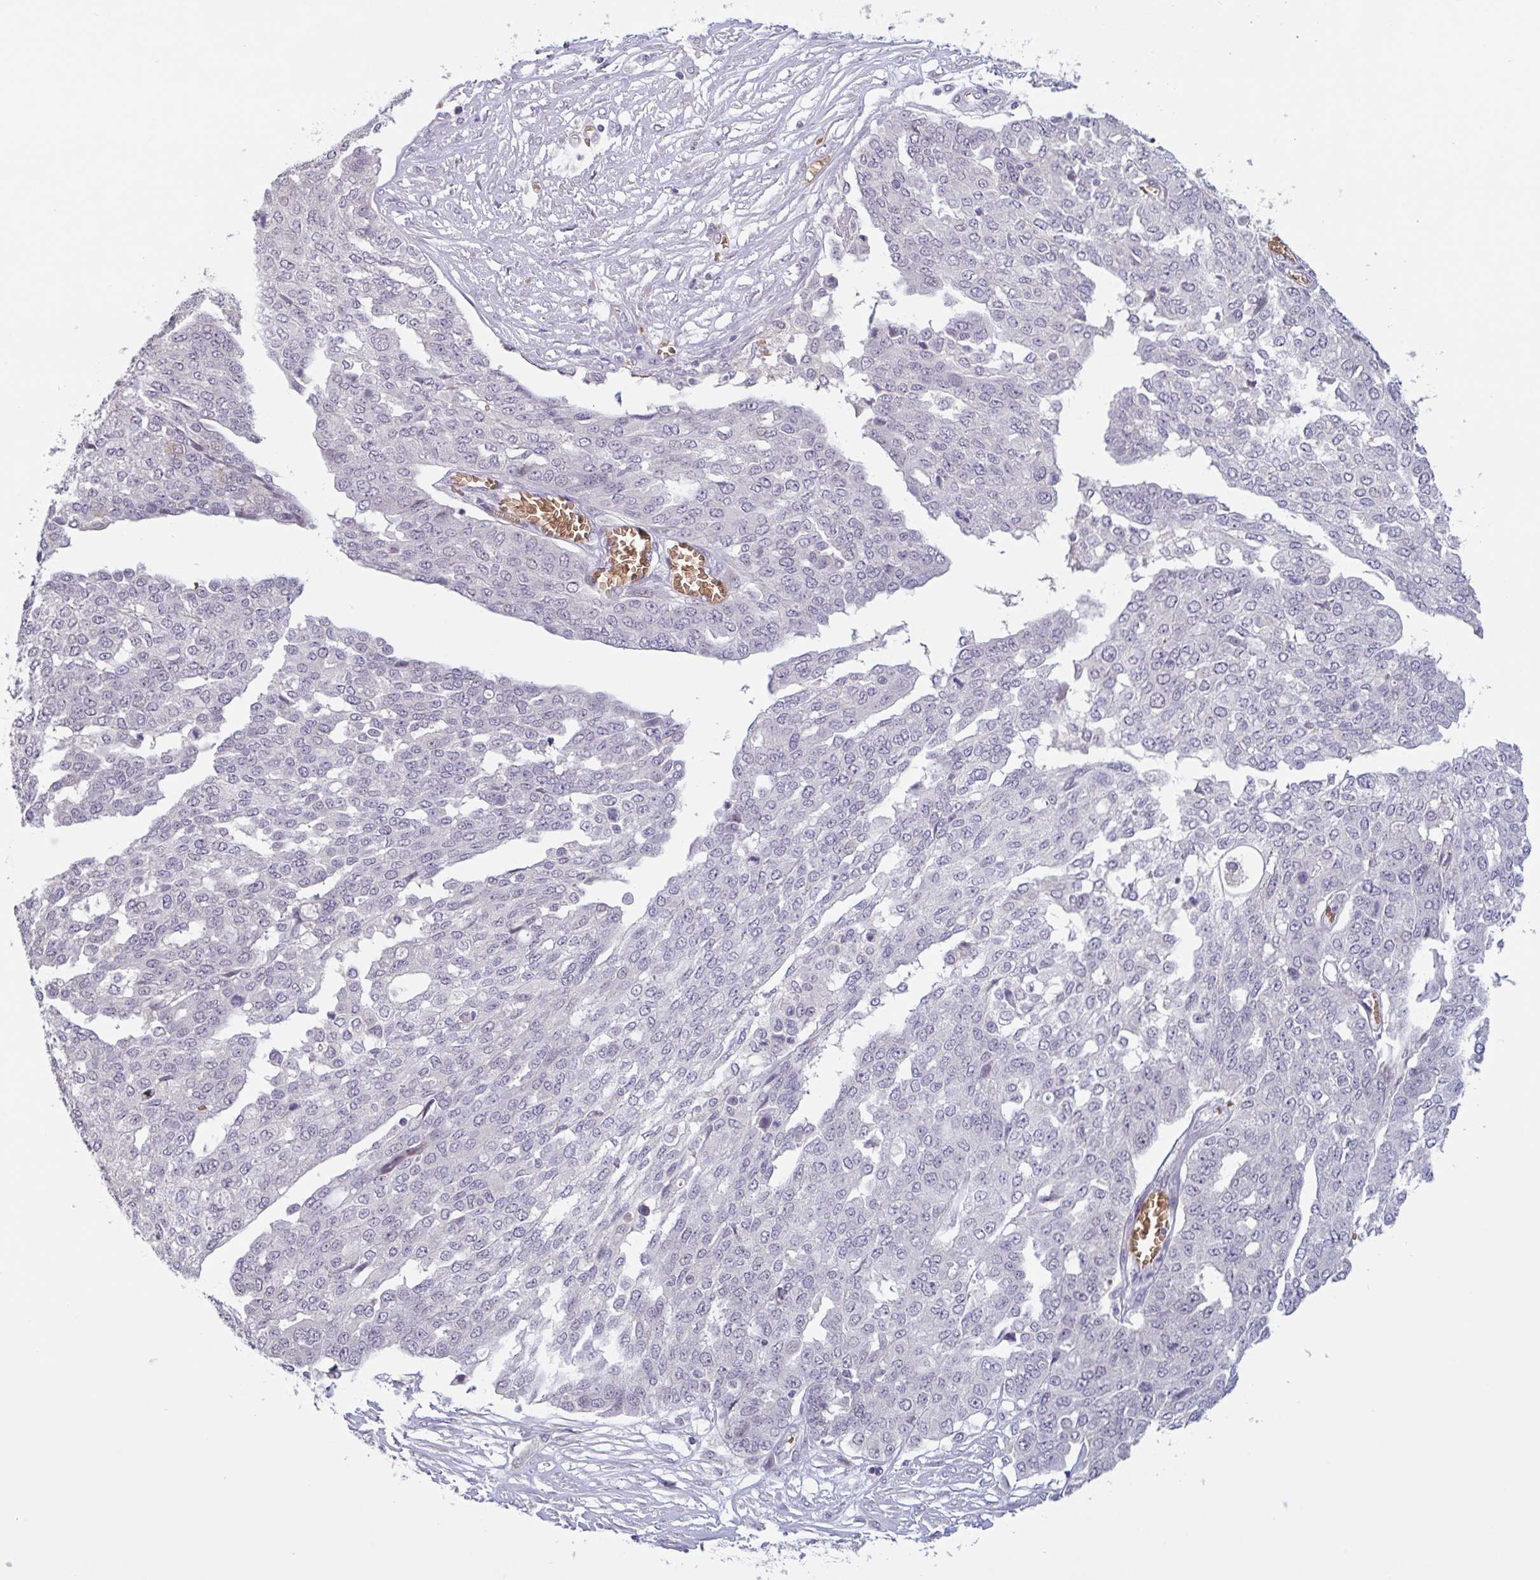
{"staining": {"intensity": "negative", "quantity": "none", "location": "none"}, "tissue": "ovarian cancer", "cell_type": "Tumor cells", "image_type": "cancer", "snomed": [{"axis": "morphology", "description": "Cystadenocarcinoma, serous, NOS"}, {"axis": "topography", "description": "Soft tissue"}, {"axis": "topography", "description": "Ovary"}], "caption": "A high-resolution micrograph shows IHC staining of ovarian cancer (serous cystadenocarcinoma), which exhibits no significant staining in tumor cells.", "gene": "RHAG", "patient": {"sex": "female", "age": 57}}